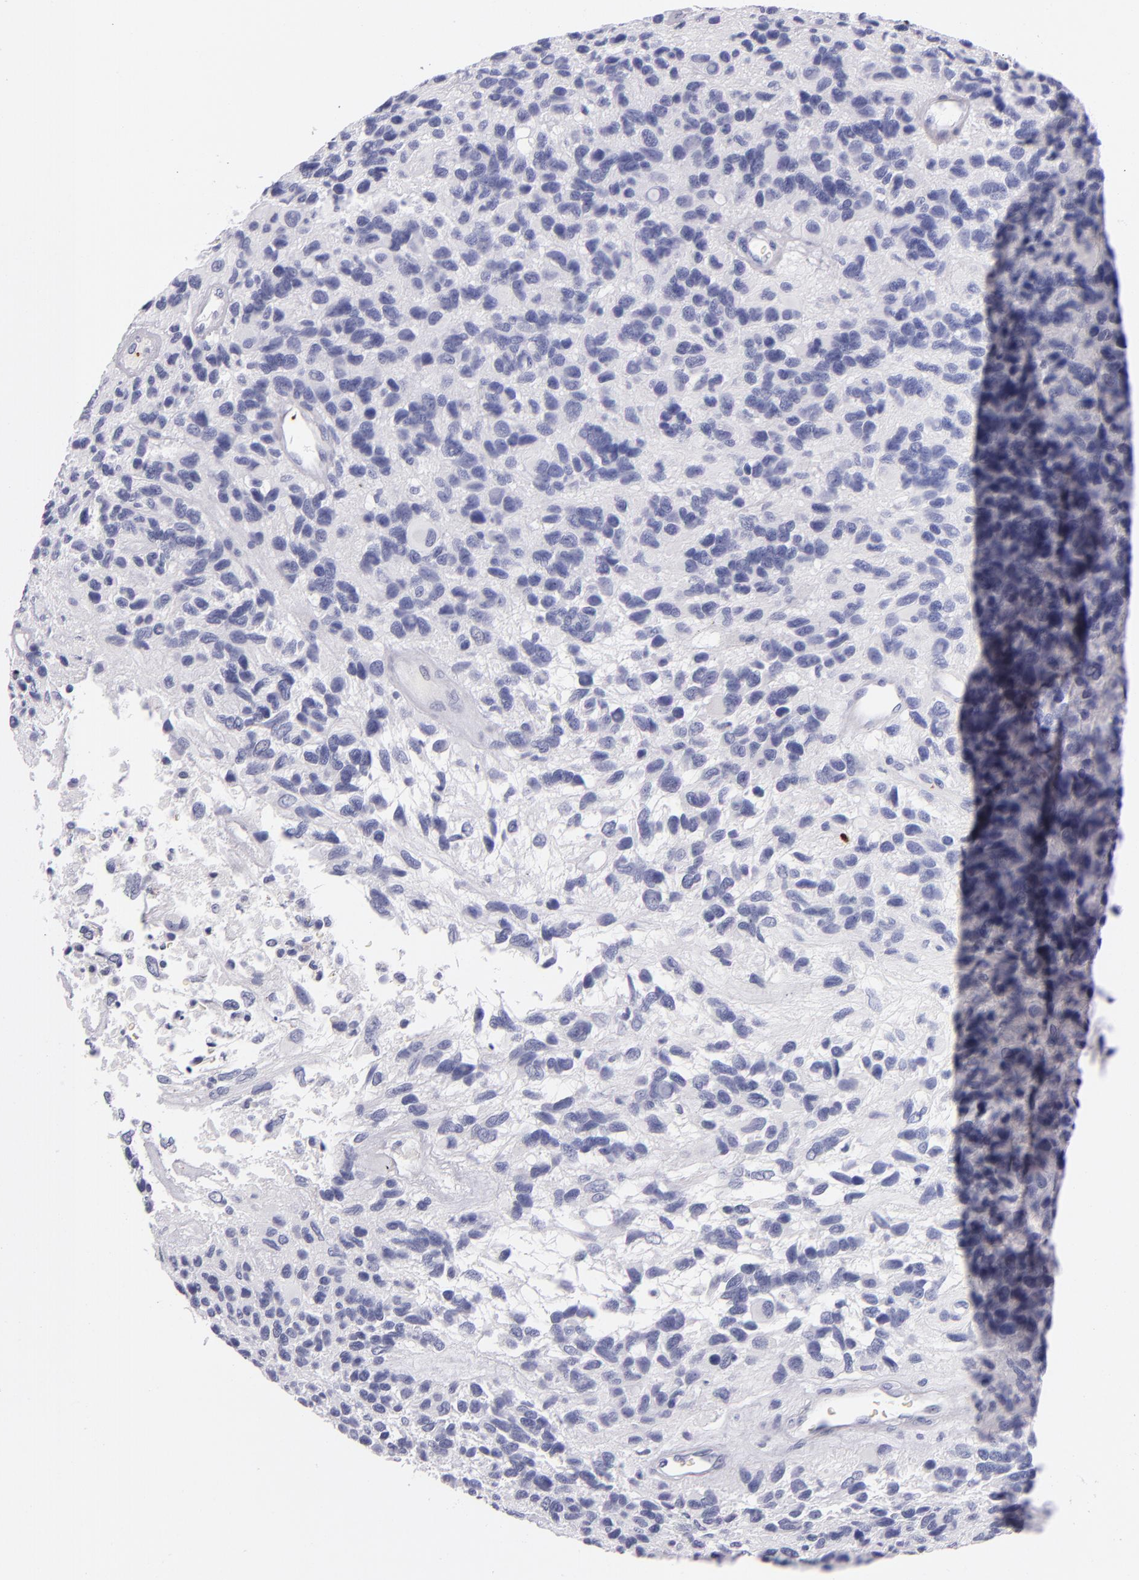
{"staining": {"intensity": "negative", "quantity": "none", "location": "none"}, "tissue": "glioma", "cell_type": "Tumor cells", "image_type": "cancer", "snomed": [{"axis": "morphology", "description": "Glioma, malignant, High grade"}, {"axis": "topography", "description": "Brain"}], "caption": "IHC of malignant glioma (high-grade) demonstrates no staining in tumor cells.", "gene": "GP1BA", "patient": {"sex": "male", "age": 77}}